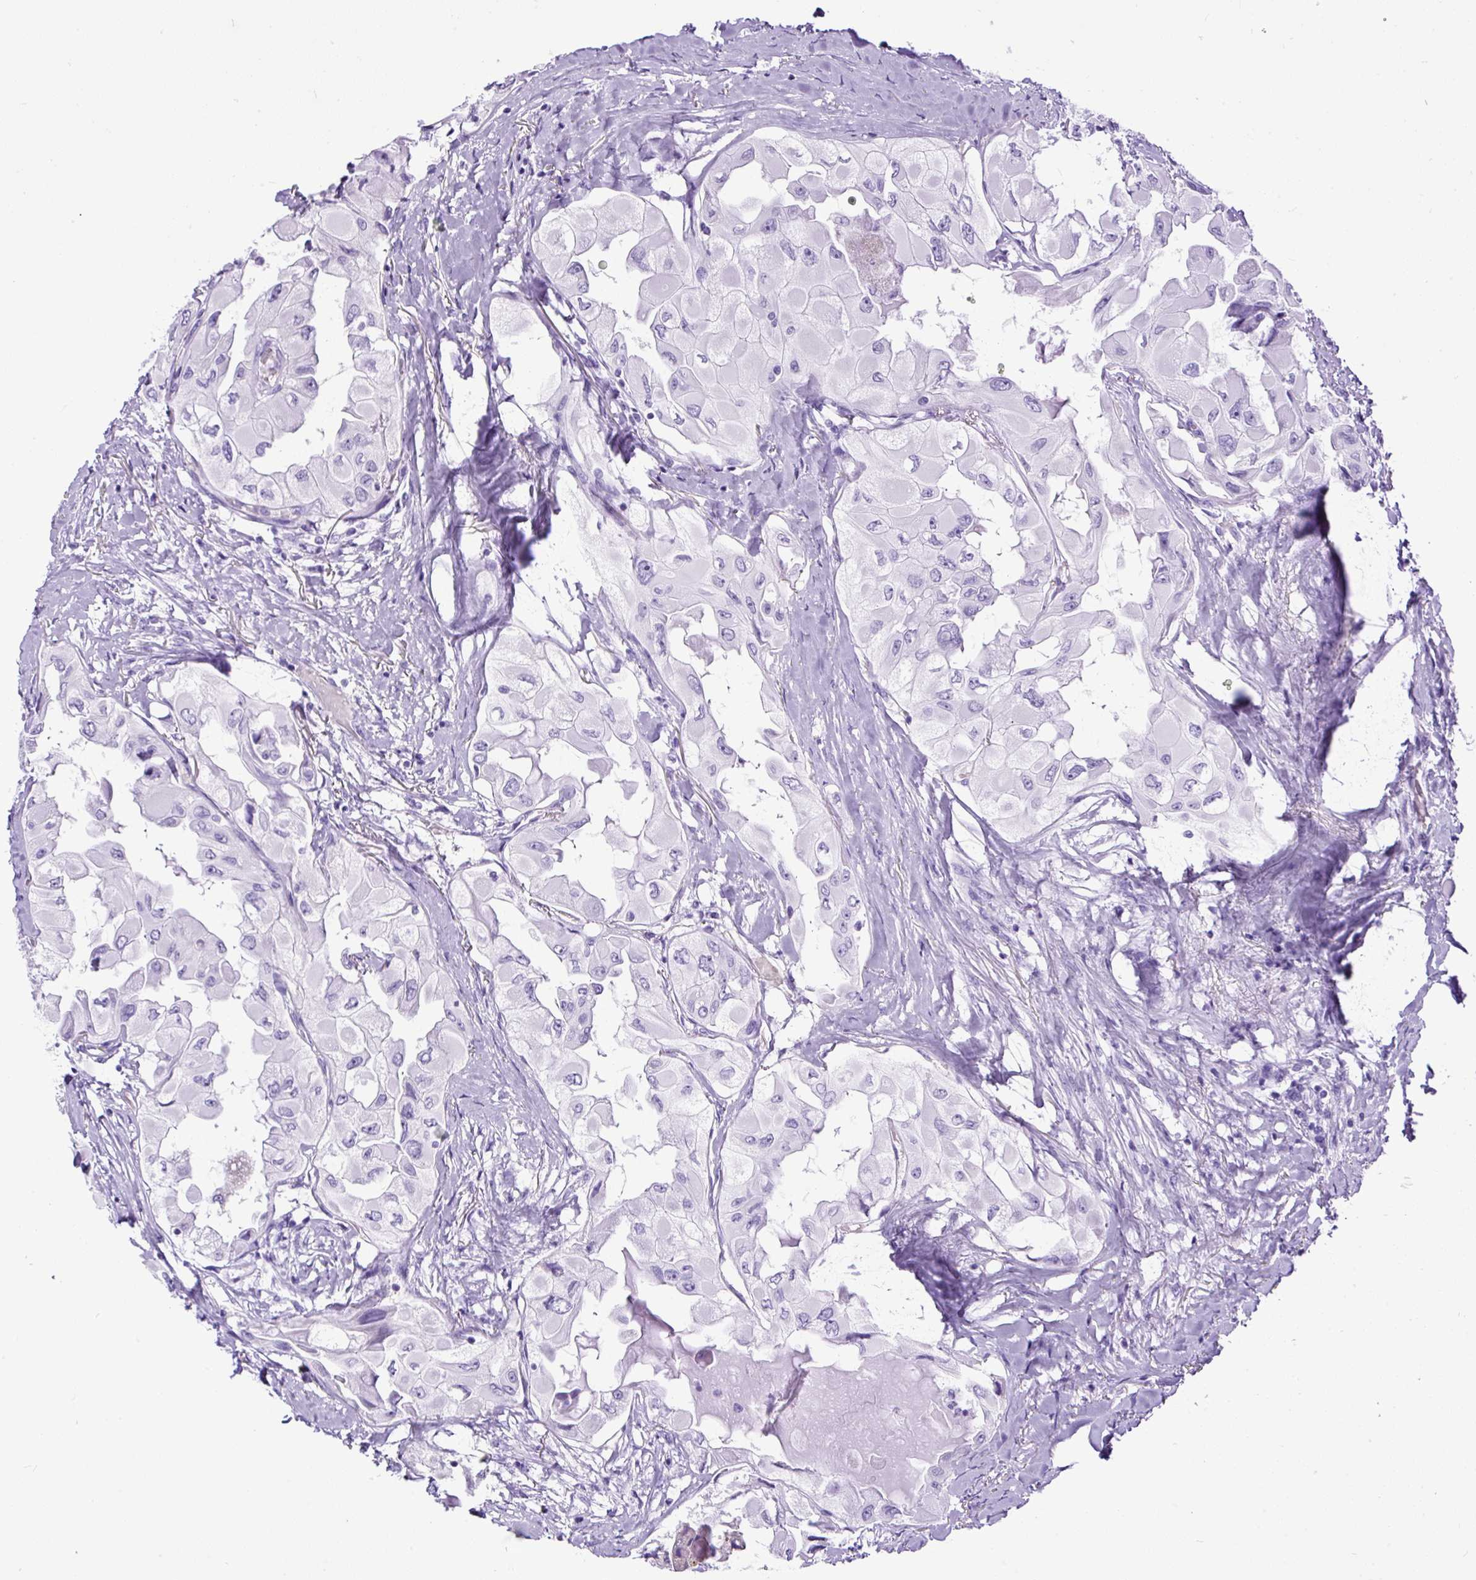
{"staining": {"intensity": "negative", "quantity": "none", "location": "none"}, "tissue": "thyroid cancer", "cell_type": "Tumor cells", "image_type": "cancer", "snomed": [{"axis": "morphology", "description": "Normal tissue, NOS"}, {"axis": "morphology", "description": "Papillary adenocarcinoma, NOS"}, {"axis": "topography", "description": "Thyroid gland"}], "caption": "A high-resolution photomicrograph shows immunohistochemistry staining of thyroid papillary adenocarcinoma, which shows no significant positivity in tumor cells.", "gene": "CEL", "patient": {"sex": "female", "age": 59}}